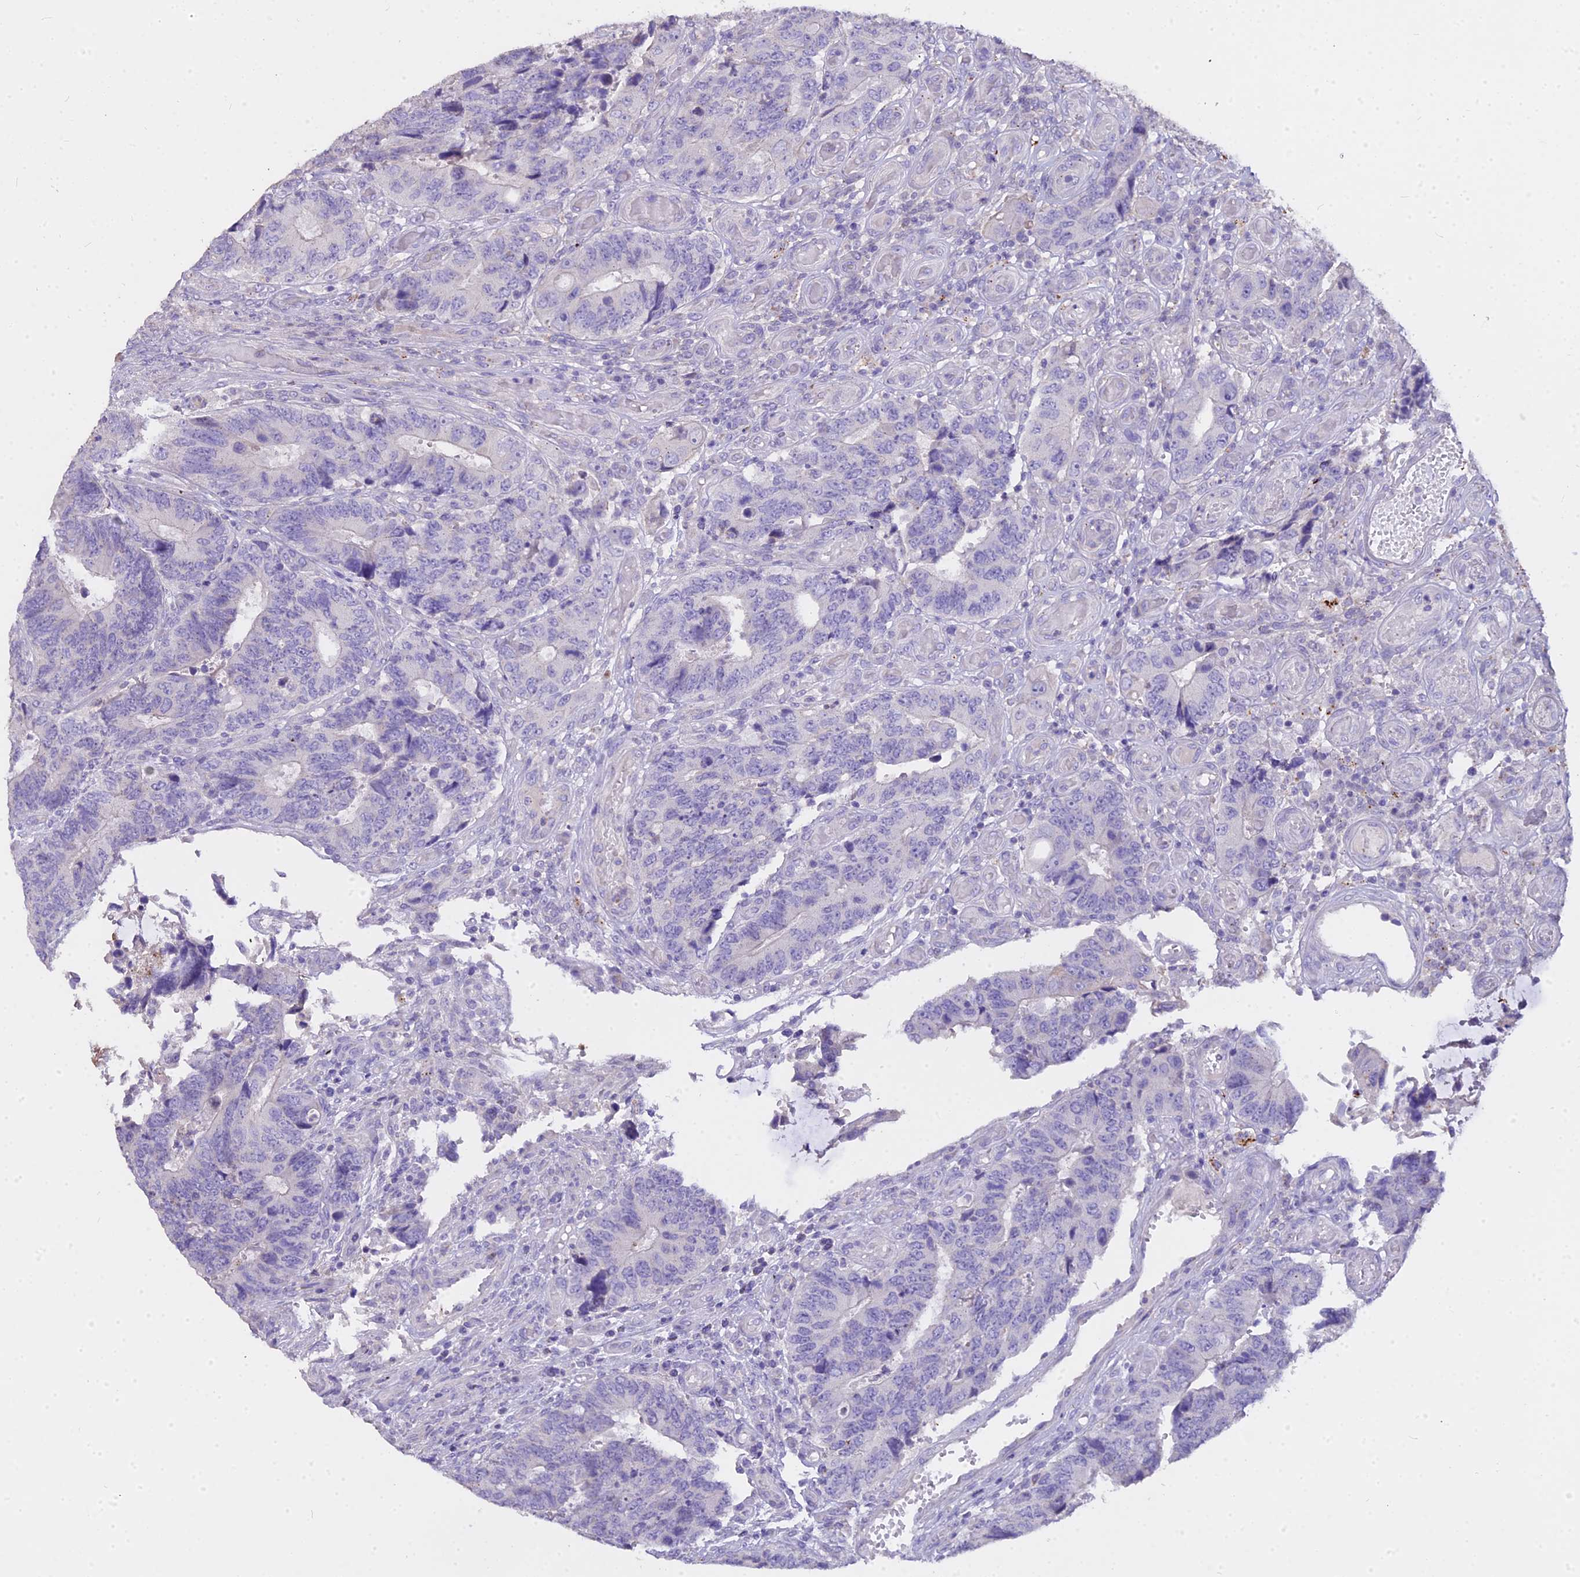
{"staining": {"intensity": "negative", "quantity": "none", "location": "none"}, "tissue": "colorectal cancer", "cell_type": "Tumor cells", "image_type": "cancer", "snomed": [{"axis": "morphology", "description": "Adenocarcinoma, NOS"}, {"axis": "topography", "description": "Colon"}], "caption": "Tumor cells are negative for brown protein staining in colorectal adenocarcinoma. (DAB immunohistochemistry (IHC), high magnification).", "gene": "GLYAT", "patient": {"sex": "male", "age": 87}}